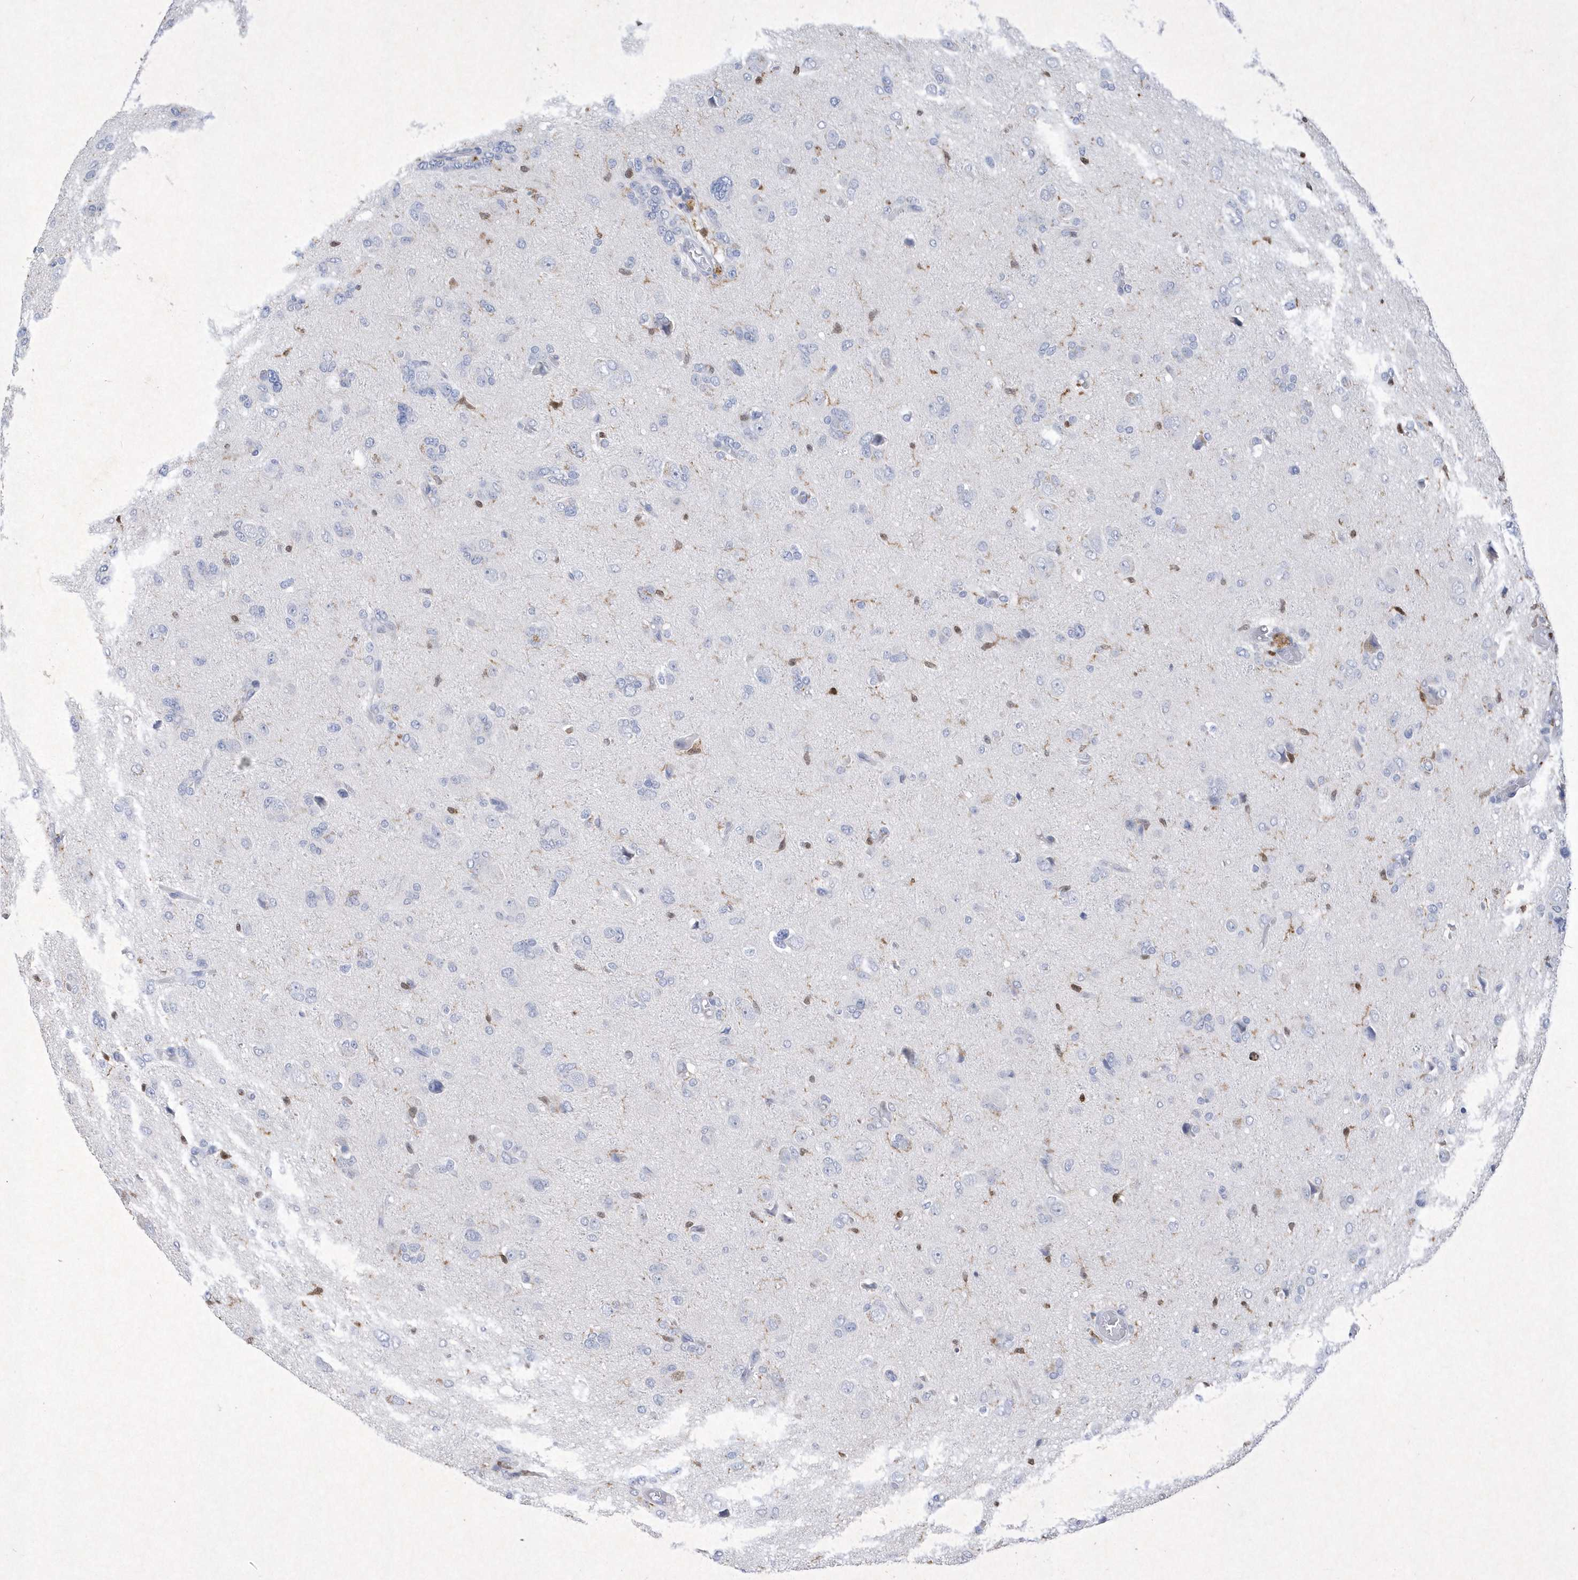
{"staining": {"intensity": "negative", "quantity": "none", "location": "none"}, "tissue": "glioma", "cell_type": "Tumor cells", "image_type": "cancer", "snomed": [{"axis": "morphology", "description": "Glioma, malignant, High grade"}, {"axis": "topography", "description": "Brain"}], "caption": "There is no significant positivity in tumor cells of malignant glioma (high-grade).", "gene": "BHLHA15", "patient": {"sex": "female", "age": 59}}